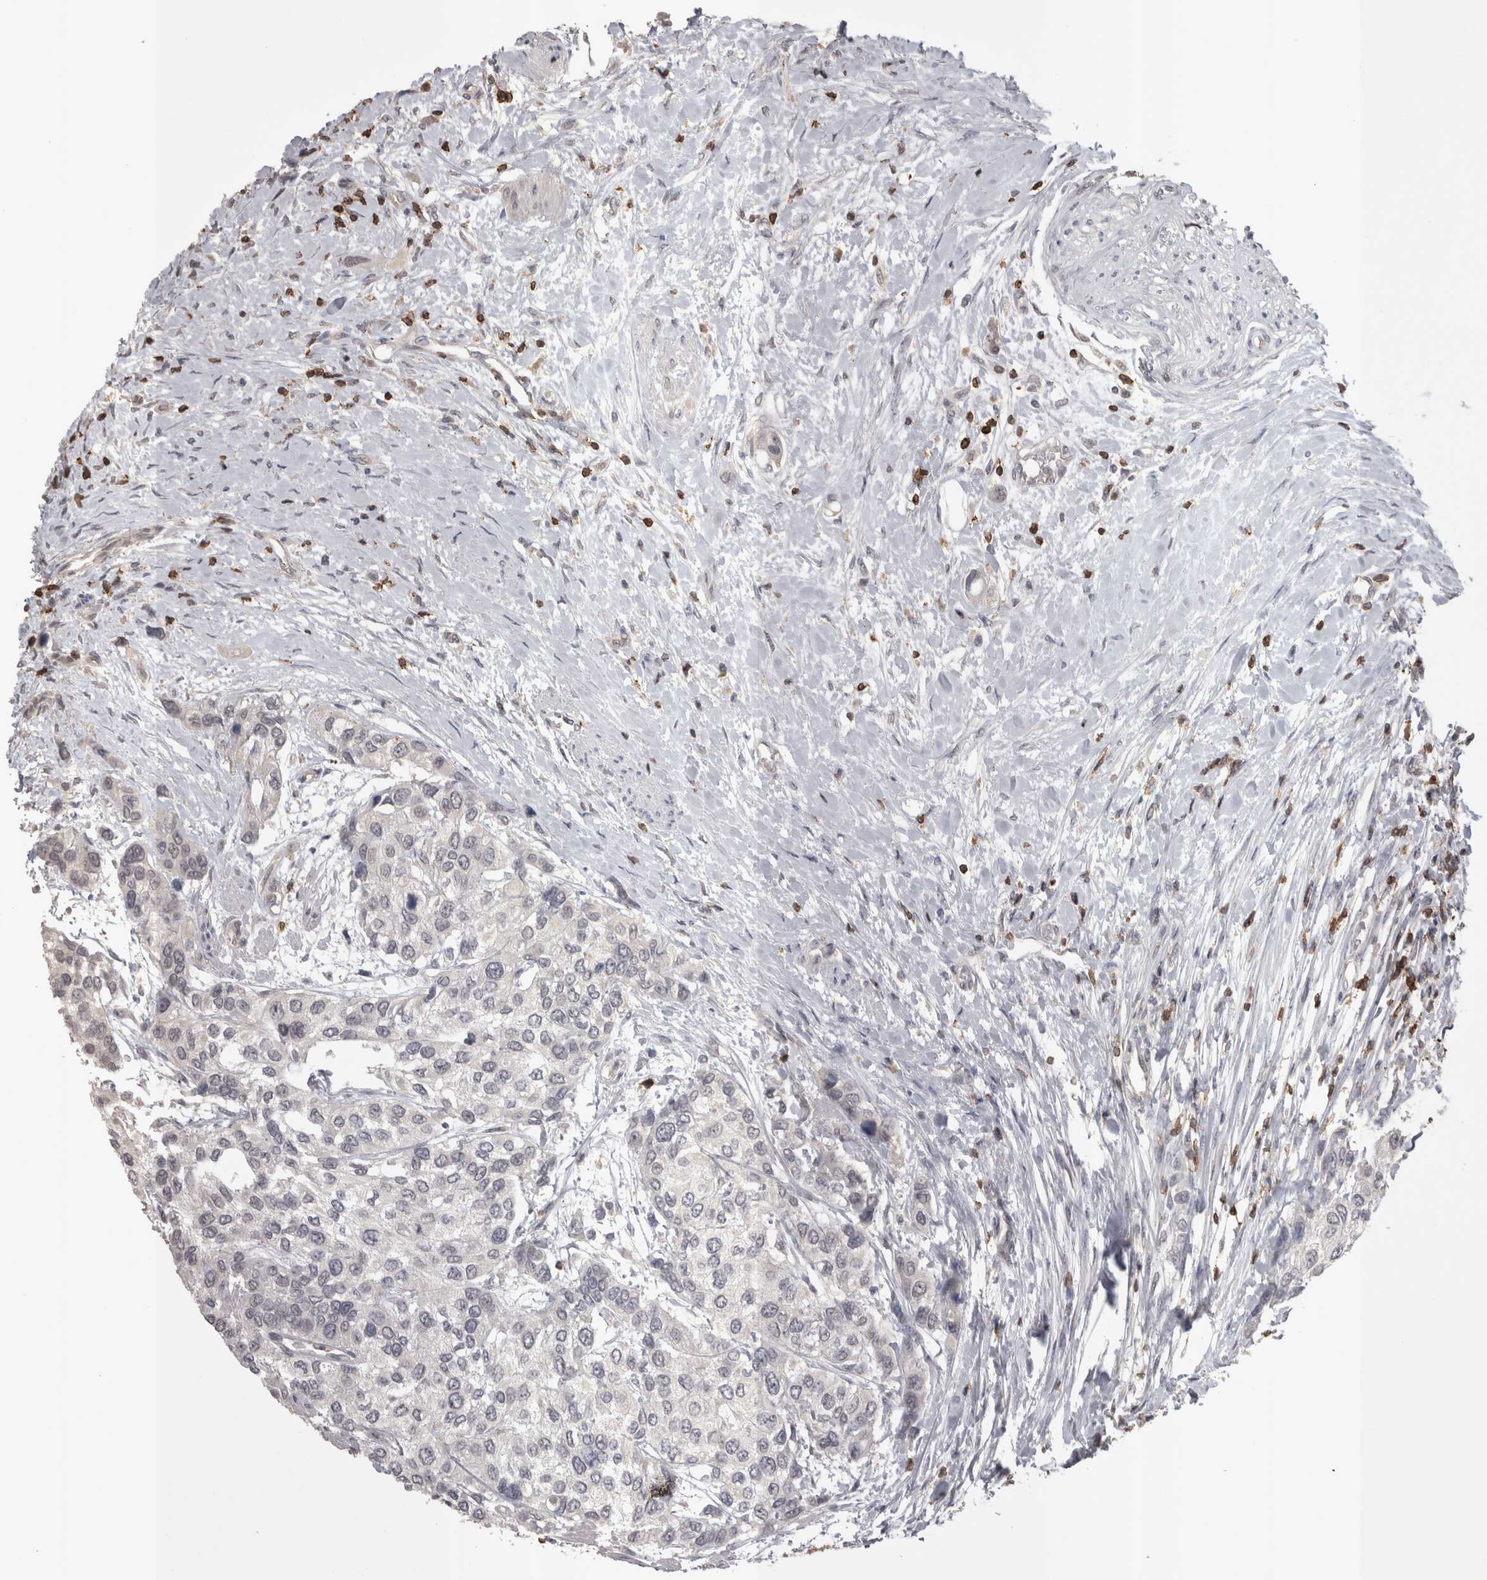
{"staining": {"intensity": "negative", "quantity": "none", "location": "none"}, "tissue": "urothelial cancer", "cell_type": "Tumor cells", "image_type": "cancer", "snomed": [{"axis": "morphology", "description": "Urothelial carcinoma, High grade"}, {"axis": "topography", "description": "Urinary bladder"}], "caption": "Tumor cells are negative for protein expression in human high-grade urothelial carcinoma.", "gene": "SKAP1", "patient": {"sex": "female", "age": 56}}